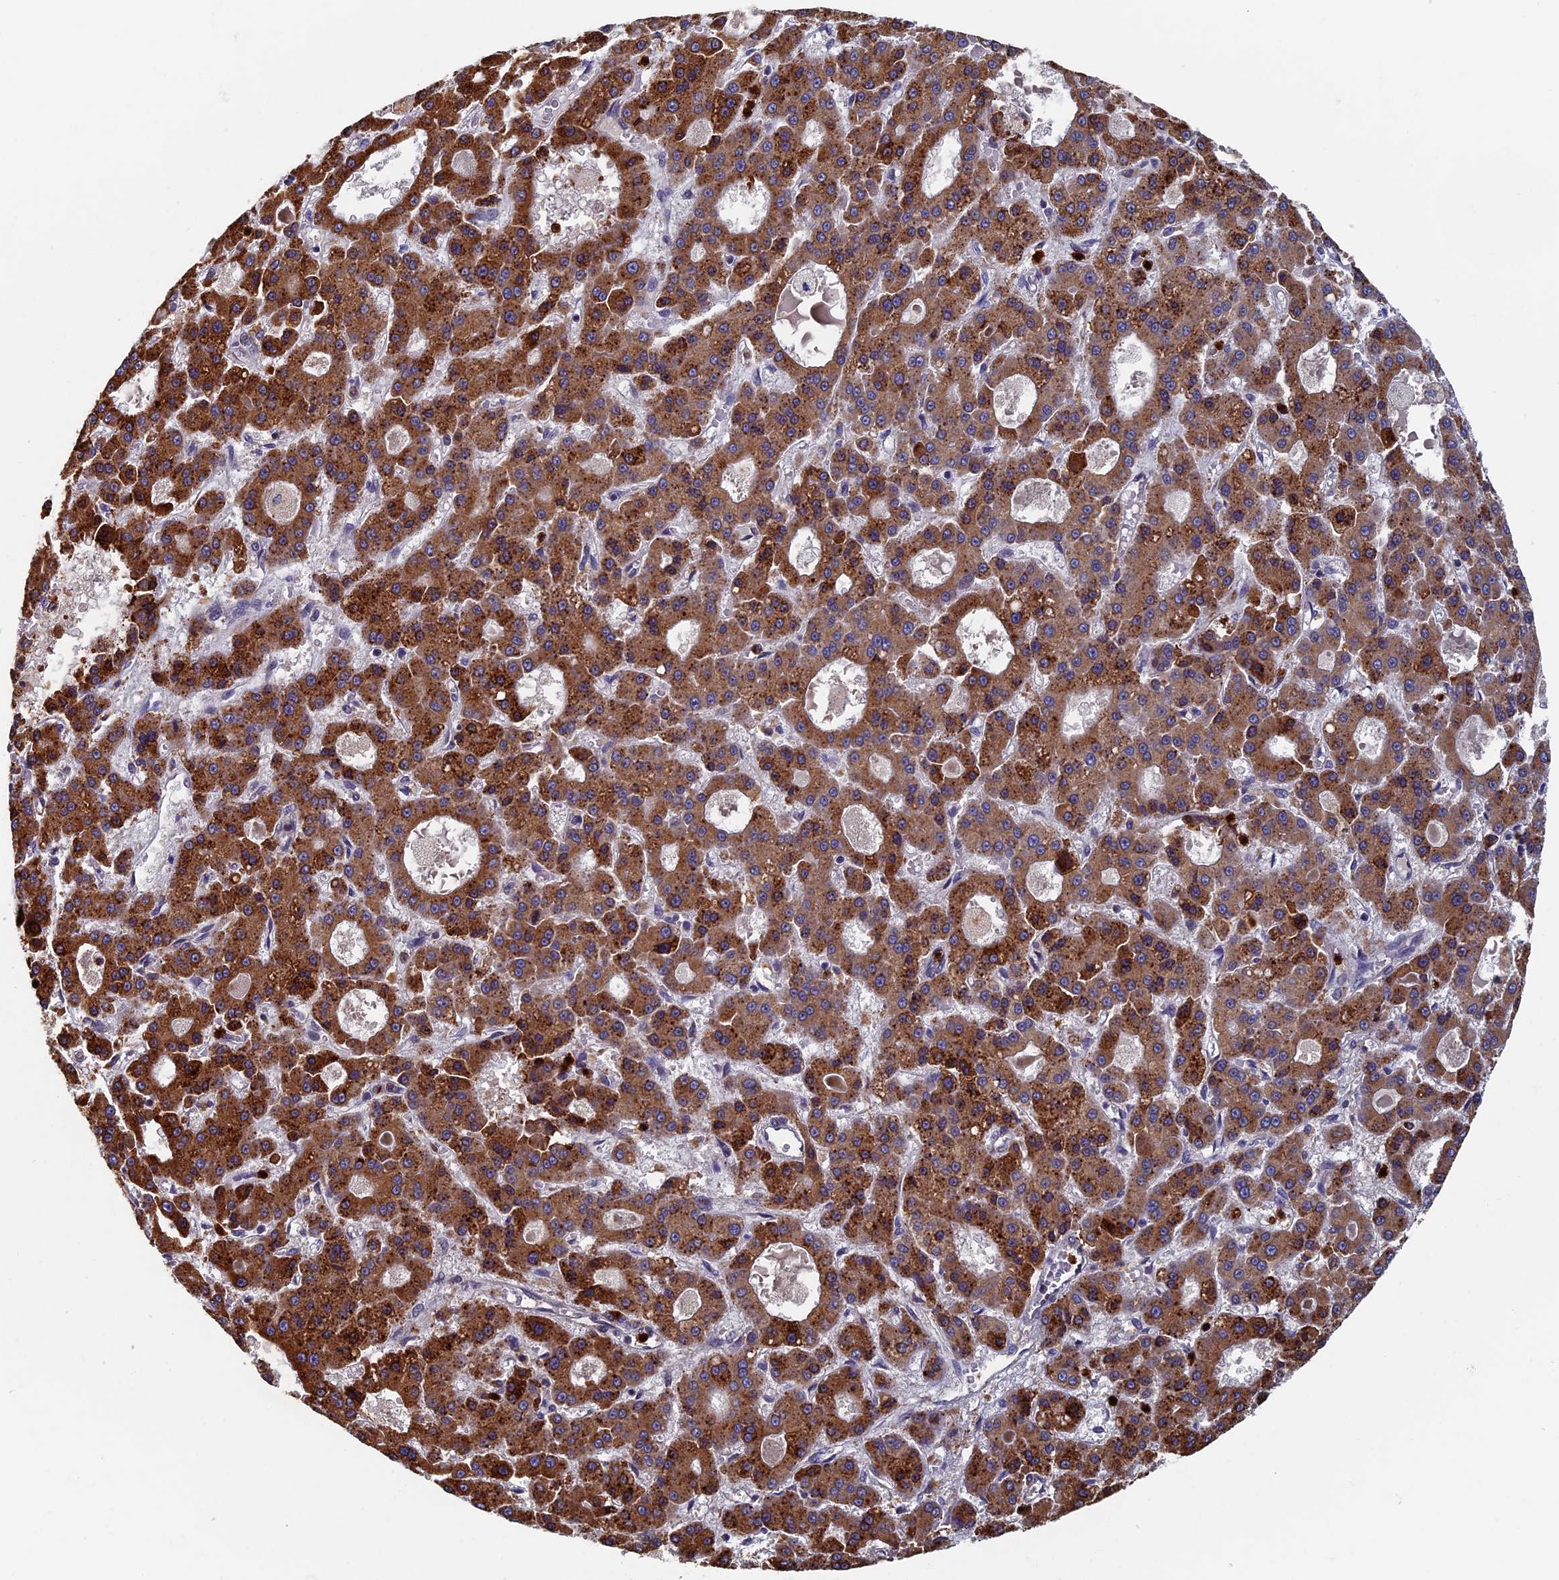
{"staining": {"intensity": "strong", "quantity": ">75%", "location": "cytoplasmic/membranous"}, "tissue": "liver cancer", "cell_type": "Tumor cells", "image_type": "cancer", "snomed": [{"axis": "morphology", "description": "Carcinoma, Hepatocellular, NOS"}, {"axis": "topography", "description": "Liver"}], "caption": "Strong cytoplasmic/membranous staining for a protein is identified in approximately >75% of tumor cells of hepatocellular carcinoma (liver) using immunohistochemistry (IHC).", "gene": "TNK2", "patient": {"sex": "male", "age": 70}}